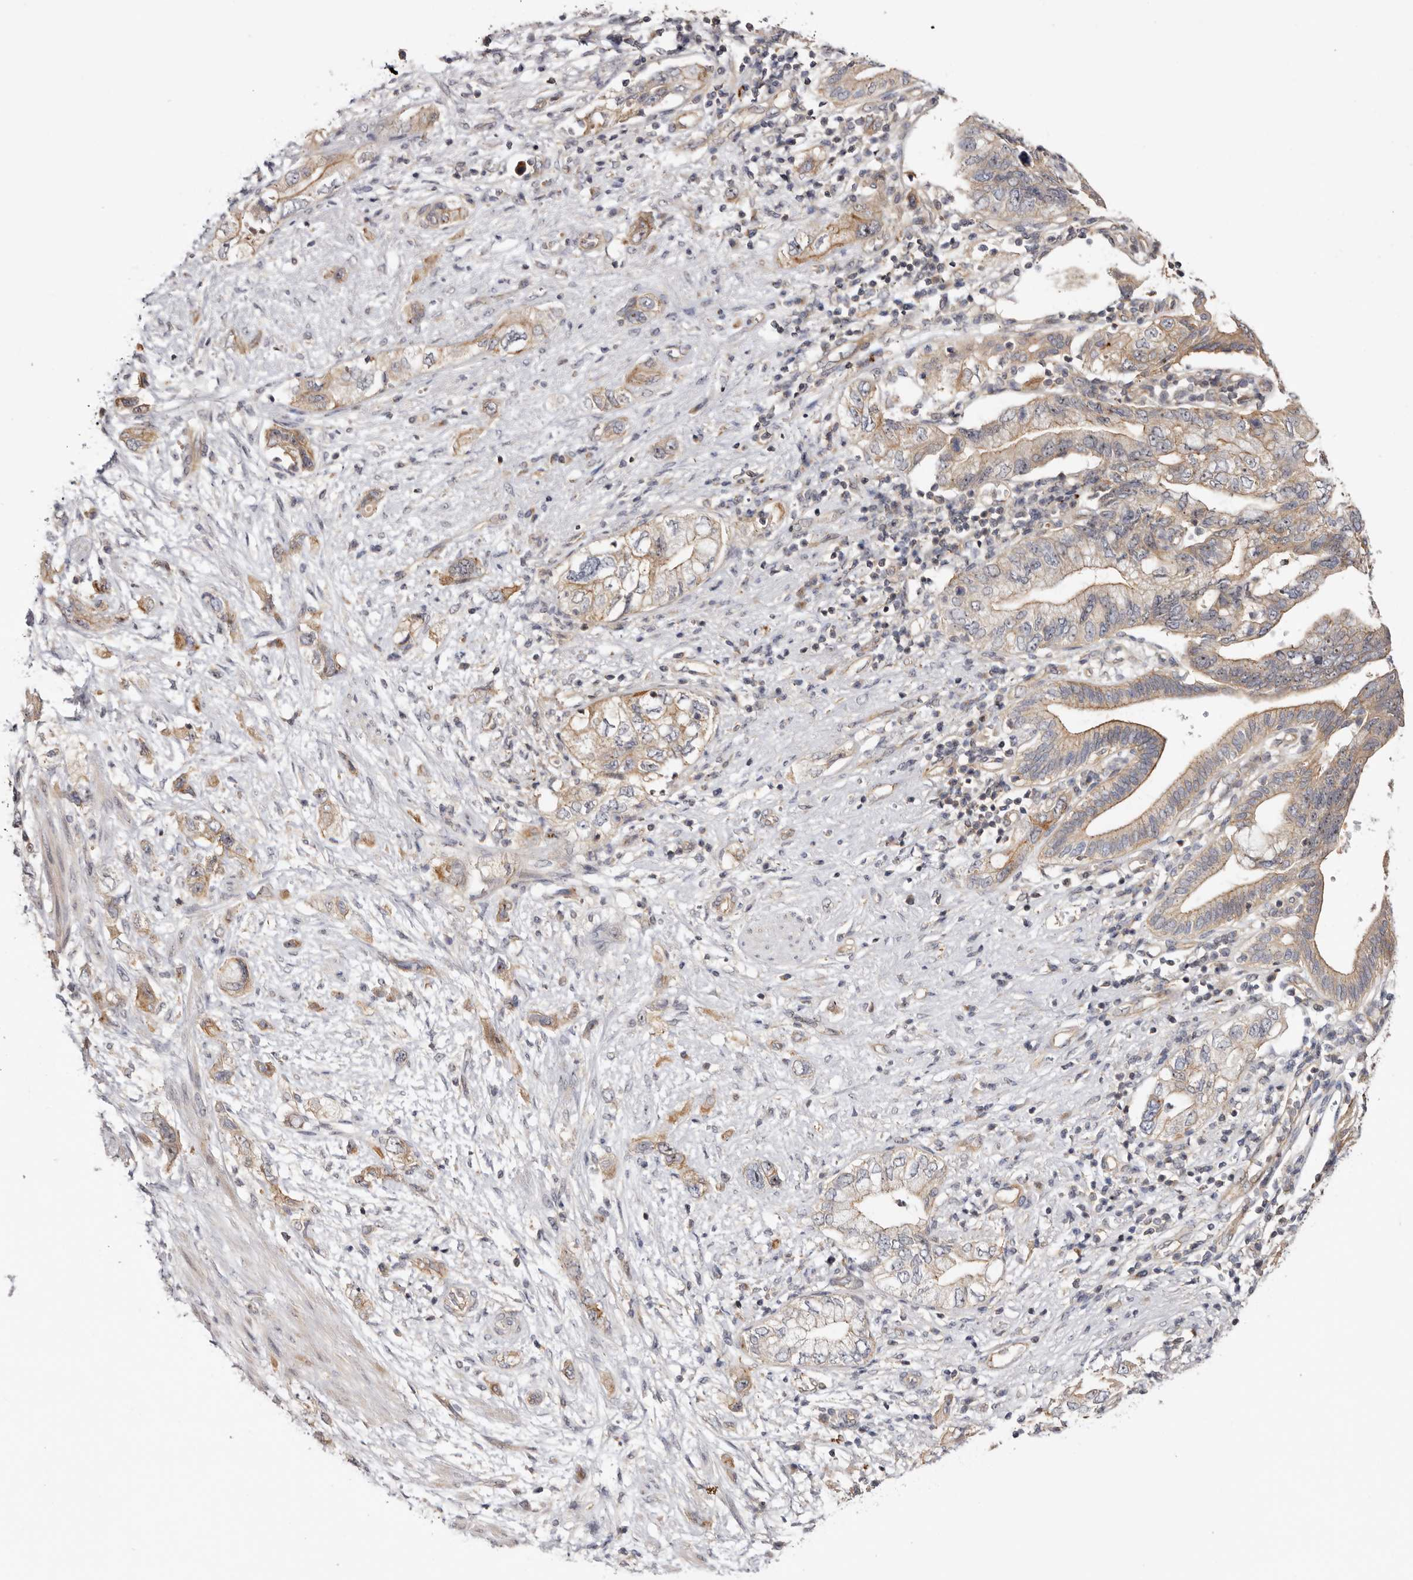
{"staining": {"intensity": "moderate", "quantity": ">75%", "location": "cytoplasmic/membranous"}, "tissue": "pancreatic cancer", "cell_type": "Tumor cells", "image_type": "cancer", "snomed": [{"axis": "morphology", "description": "Adenocarcinoma, NOS"}, {"axis": "topography", "description": "Pancreas"}], "caption": "Brown immunohistochemical staining in pancreatic cancer displays moderate cytoplasmic/membranous staining in approximately >75% of tumor cells.", "gene": "PANK4", "patient": {"sex": "female", "age": 73}}